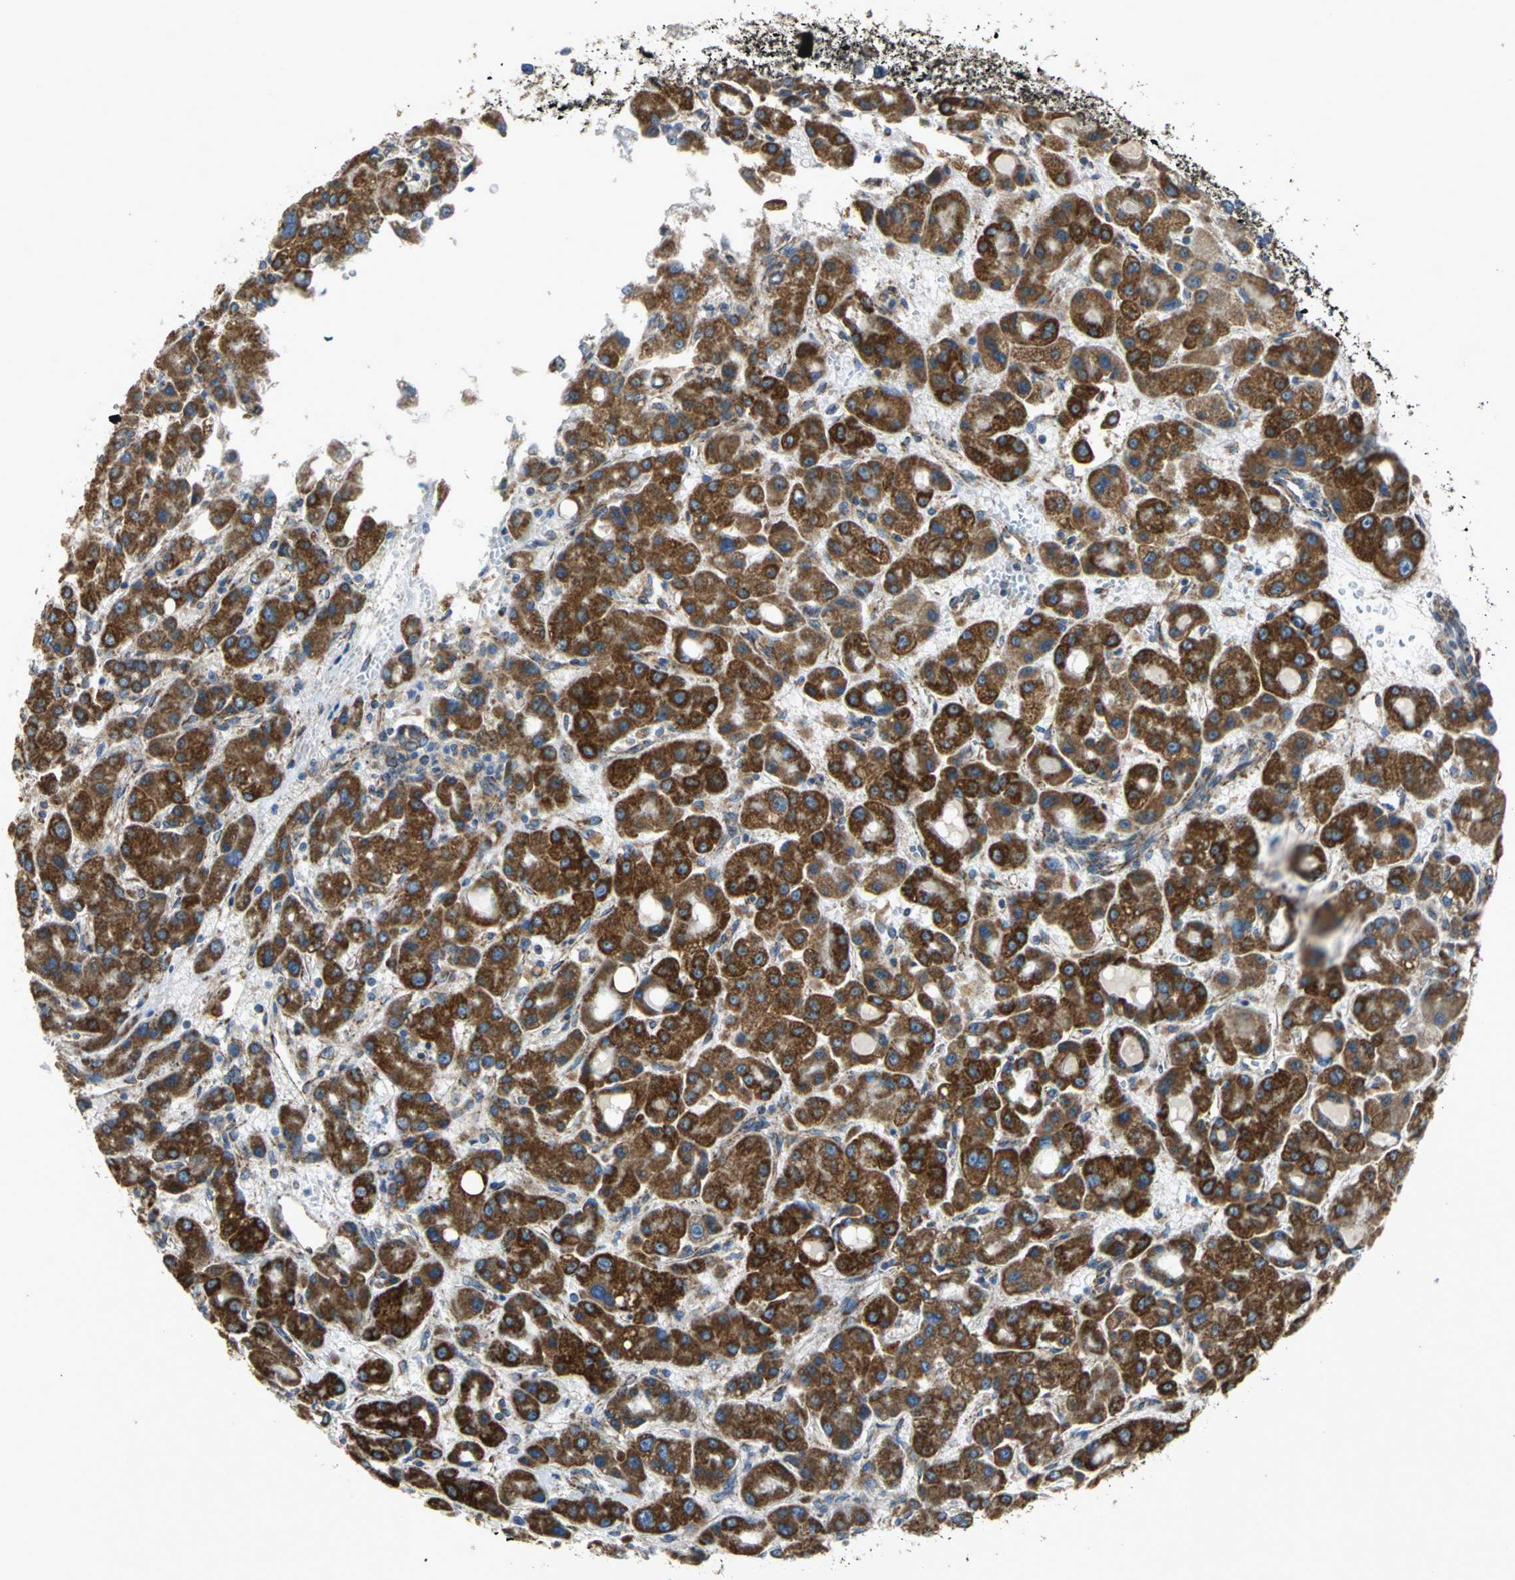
{"staining": {"intensity": "strong", "quantity": ">75%", "location": "cytoplasmic/membranous"}, "tissue": "liver cancer", "cell_type": "Tumor cells", "image_type": "cancer", "snomed": [{"axis": "morphology", "description": "Carcinoma, Hepatocellular, NOS"}, {"axis": "topography", "description": "Liver"}], "caption": "Liver hepatocellular carcinoma stained with a brown dye exhibits strong cytoplasmic/membranous positive positivity in approximately >75% of tumor cells.", "gene": "NDUFB5", "patient": {"sex": "male", "age": 55}}